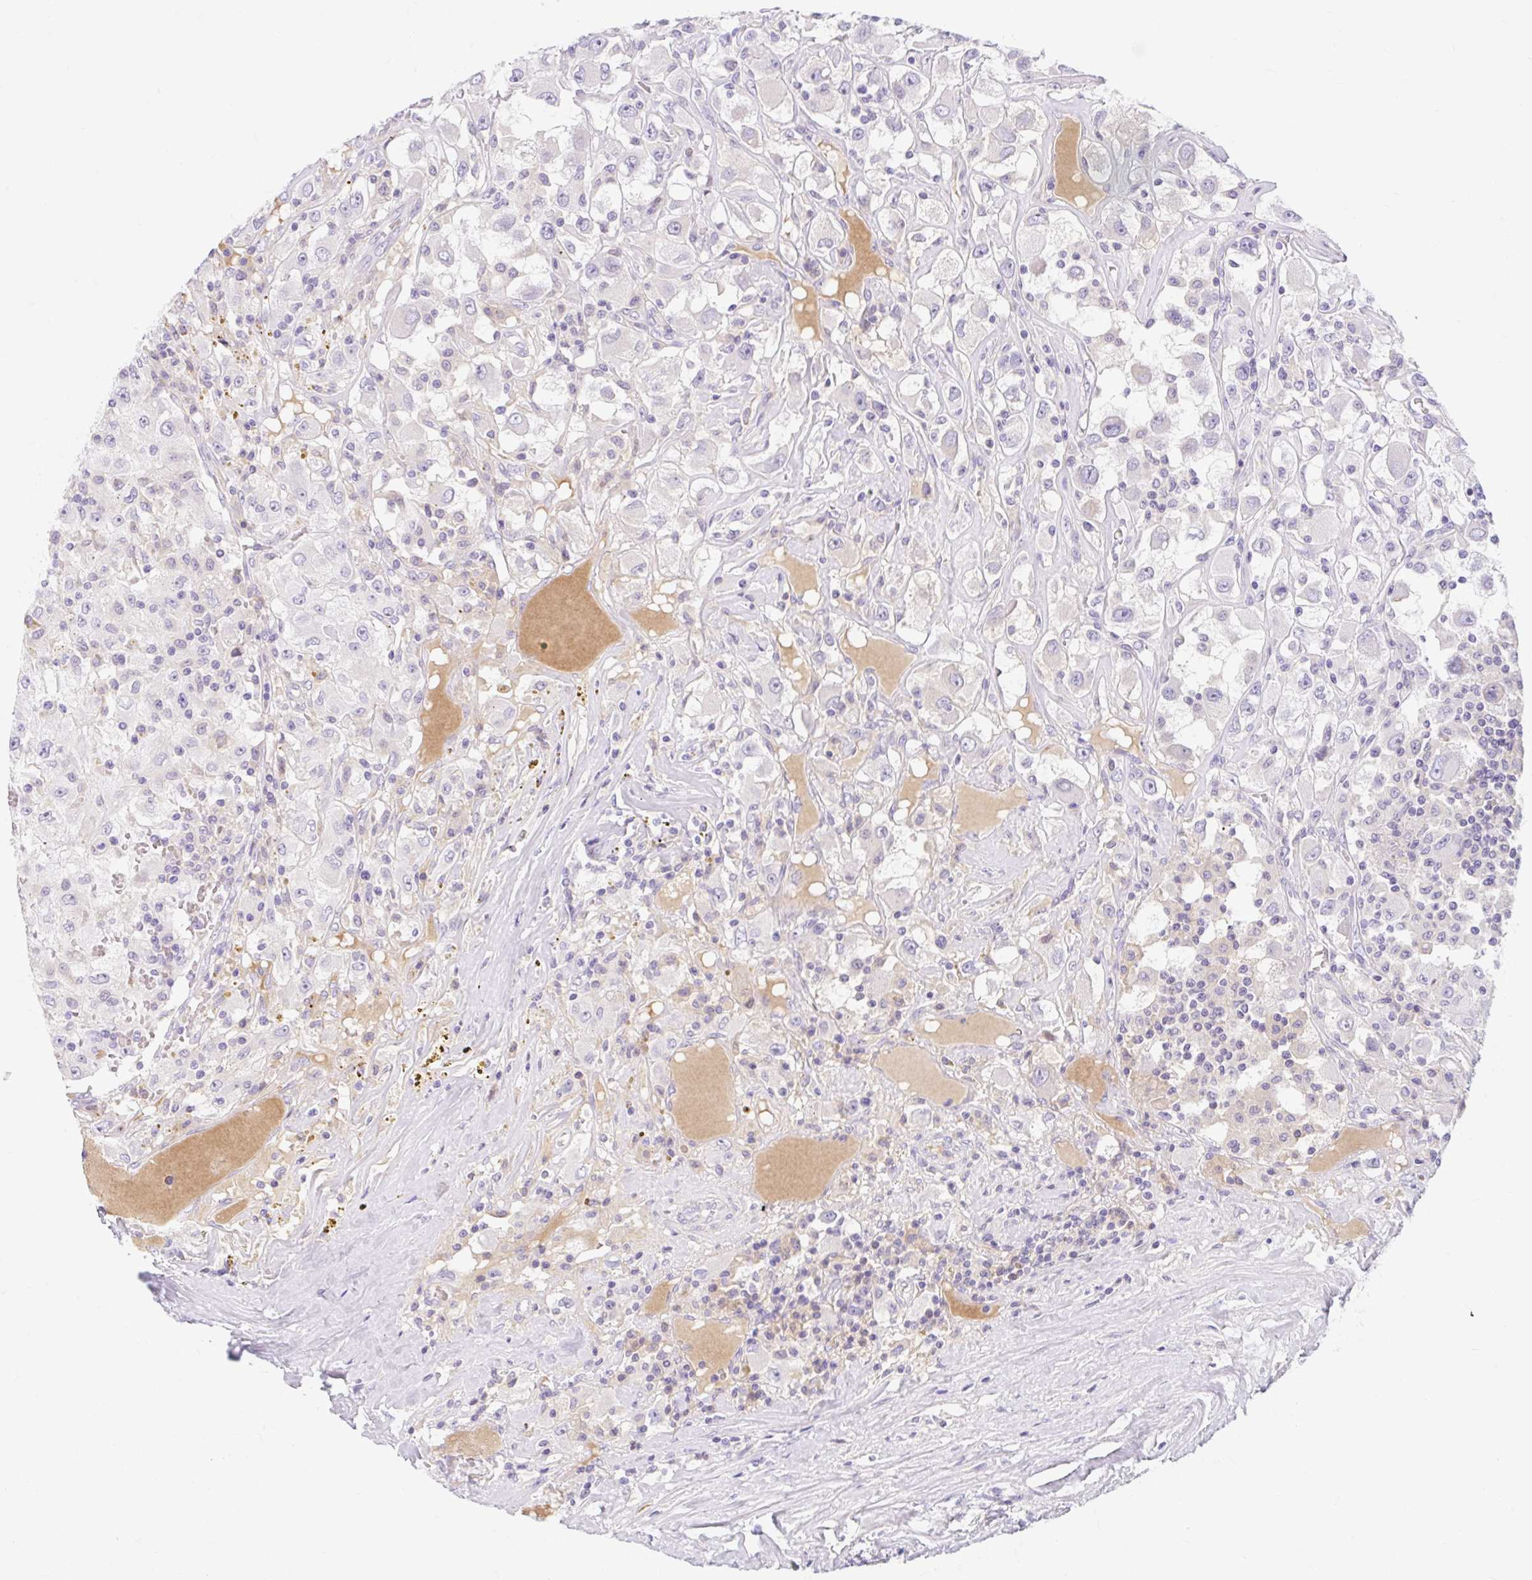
{"staining": {"intensity": "negative", "quantity": "none", "location": "none"}, "tissue": "renal cancer", "cell_type": "Tumor cells", "image_type": "cancer", "snomed": [{"axis": "morphology", "description": "Adenocarcinoma, NOS"}, {"axis": "topography", "description": "Kidney"}], "caption": "DAB (3,3'-diaminobenzidine) immunohistochemical staining of renal adenocarcinoma reveals no significant positivity in tumor cells.", "gene": "SLC28A1", "patient": {"sex": "female", "age": 67}}